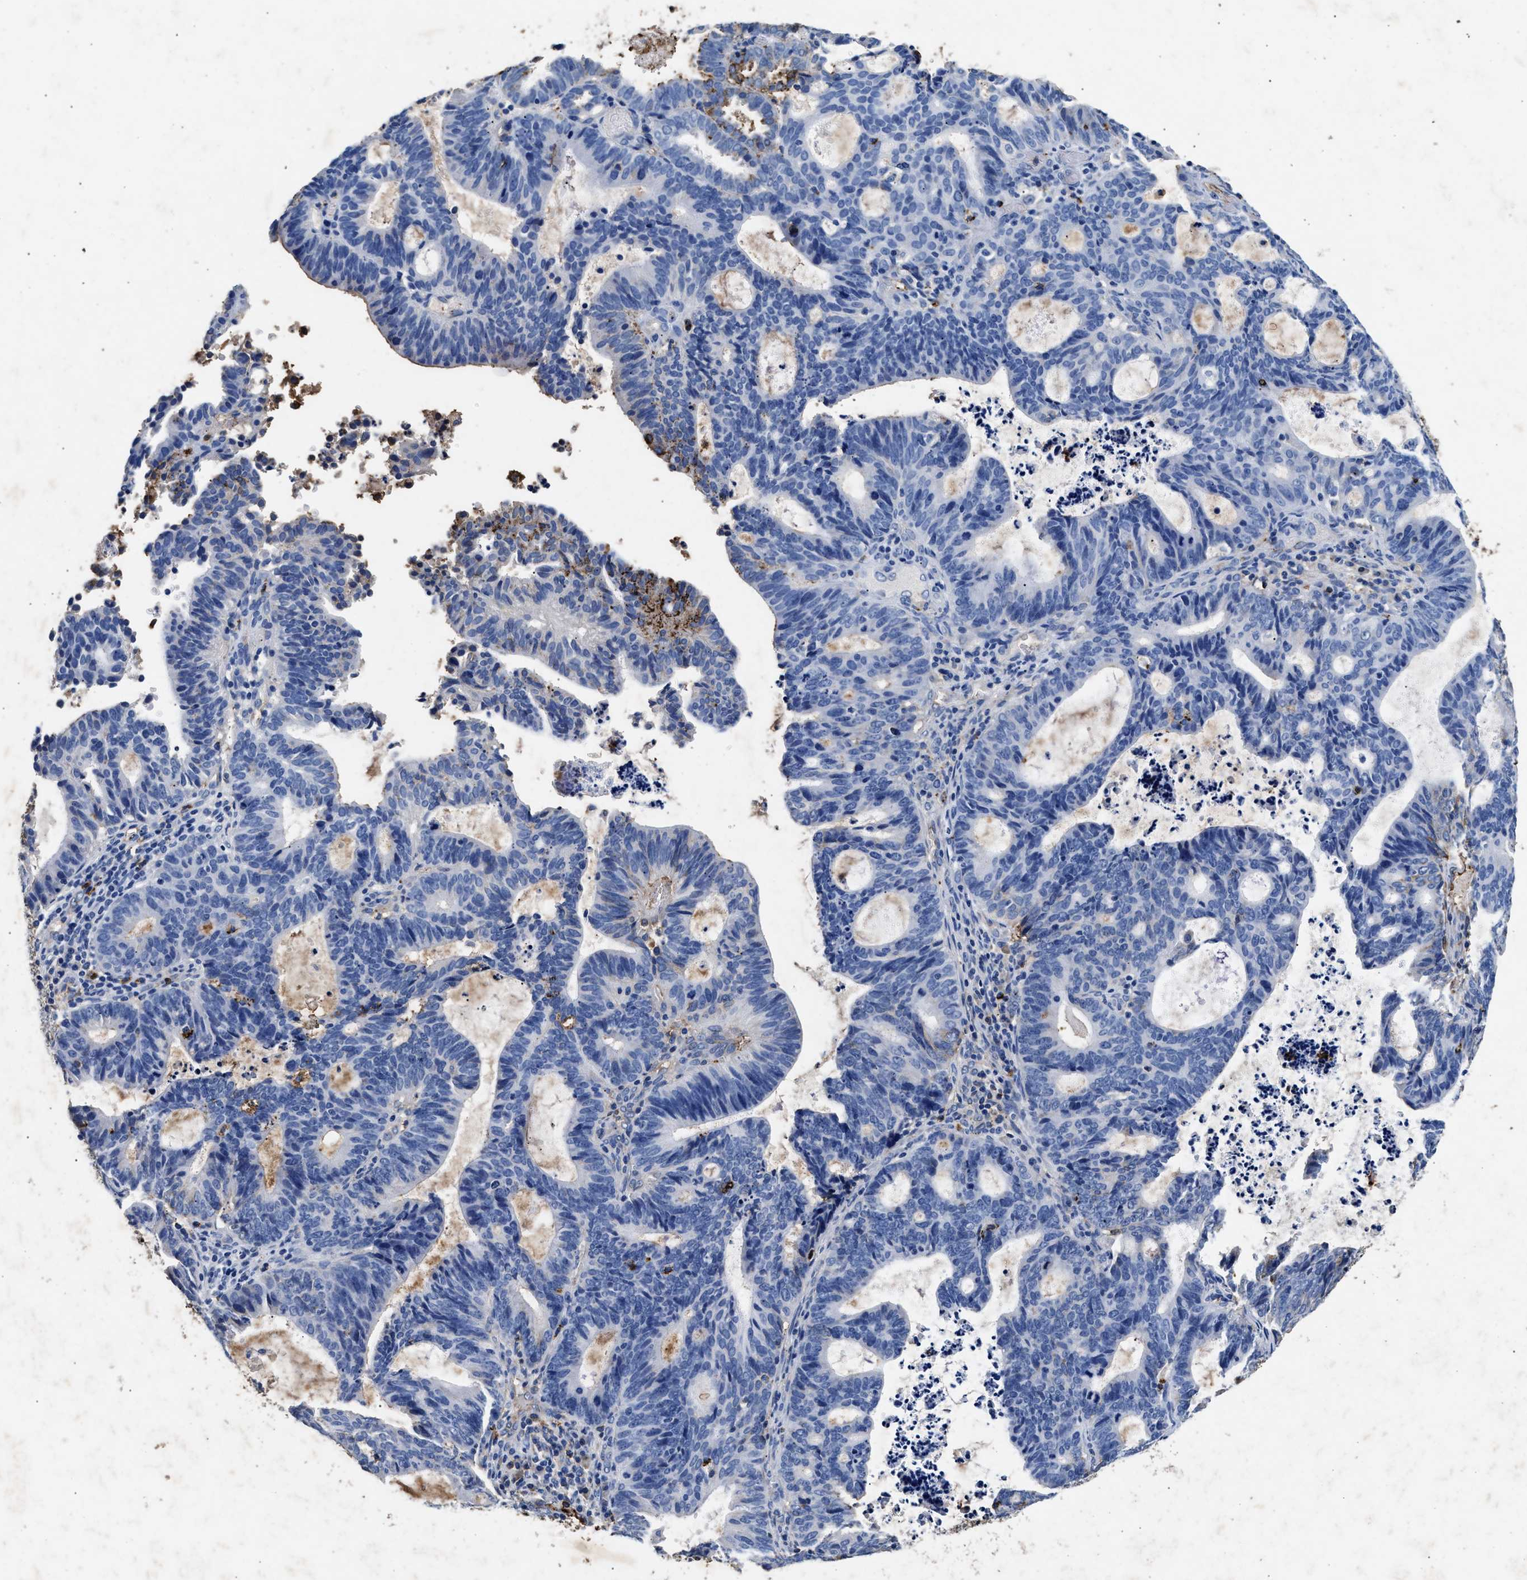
{"staining": {"intensity": "negative", "quantity": "none", "location": "none"}, "tissue": "endometrial cancer", "cell_type": "Tumor cells", "image_type": "cancer", "snomed": [{"axis": "morphology", "description": "Adenocarcinoma, NOS"}, {"axis": "topography", "description": "Uterus"}], "caption": "Immunohistochemical staining of human adenocarcinoma (endometrial) reveals no significant expression in tumor cells.", "gene": "LTB4R2", "patient": {"sex": "female", "age": 83}}